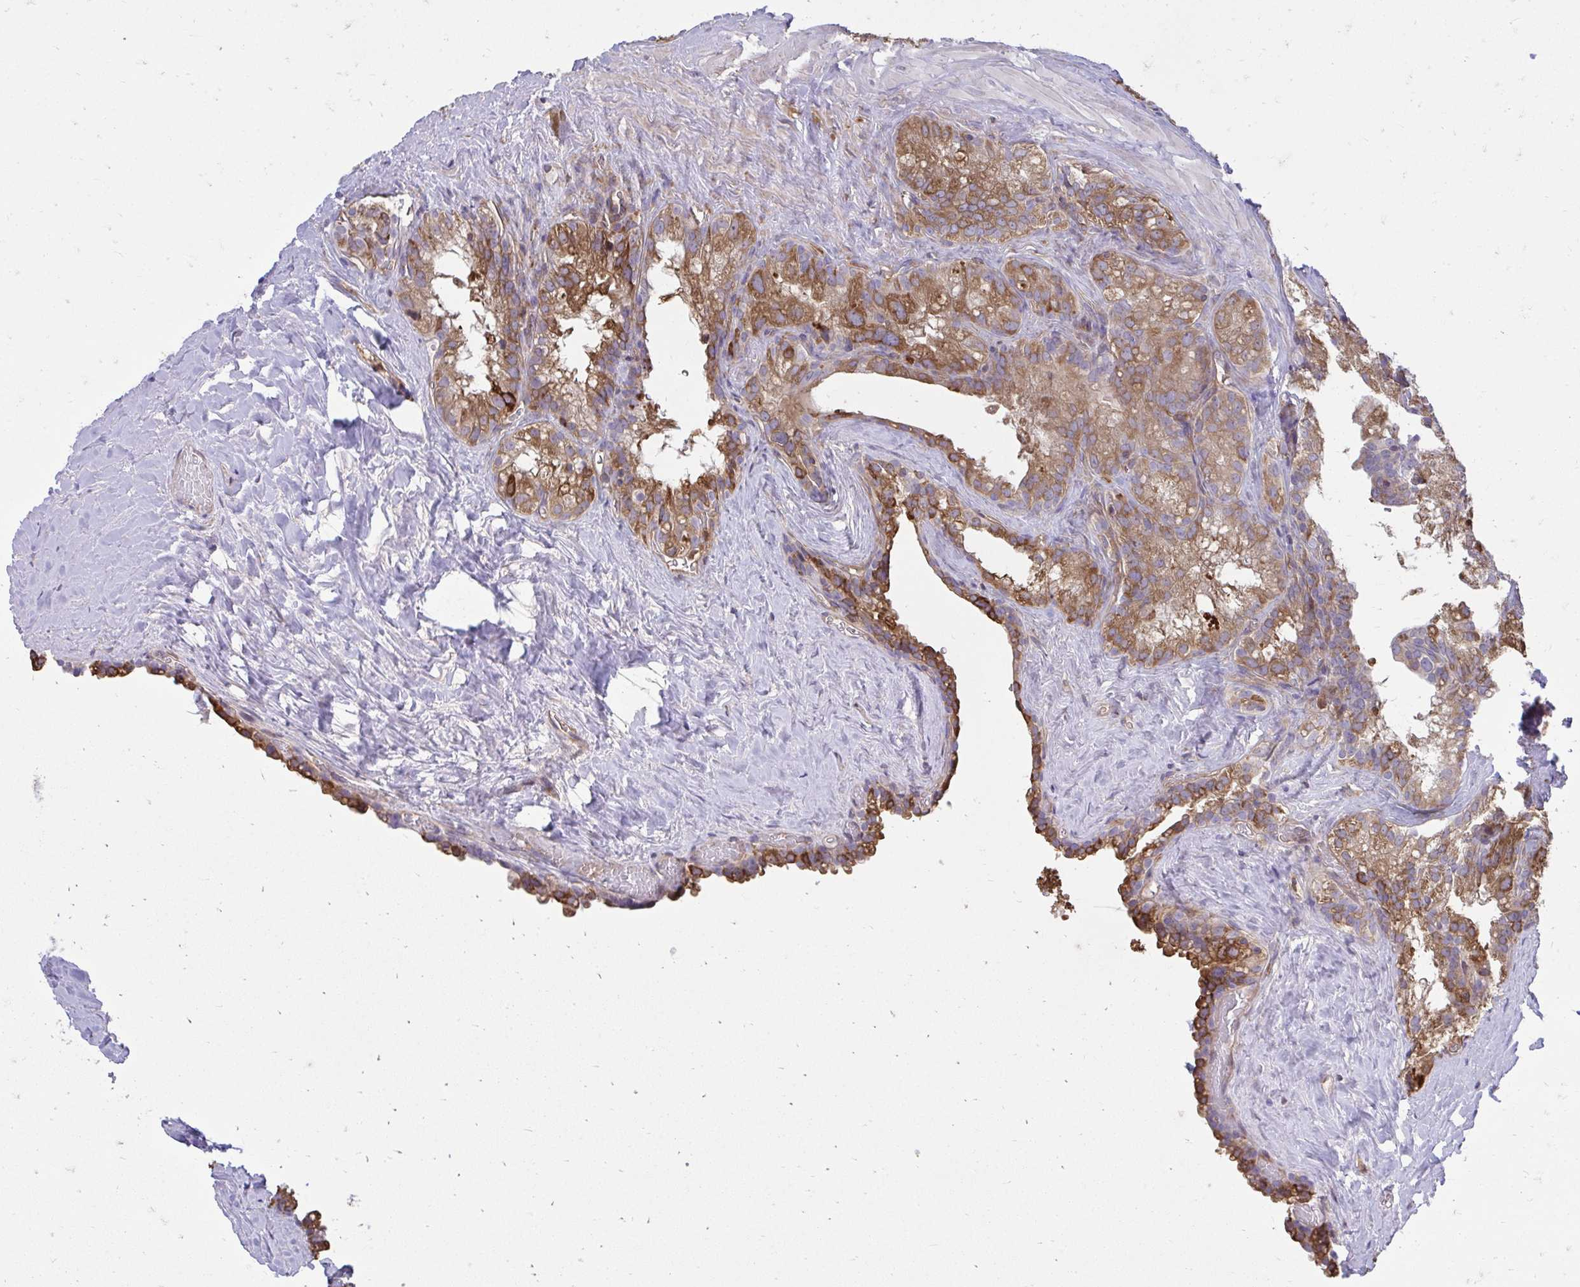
{"staining": {"intensity": "moderate", "quantity": ">75%", "location": "cytoplasmic/membranous"}, "tissue": "seminal vesicle", "cell_type": "Glandular cells", "image_type": "normal", "snomed": [{"axis": "morphology", "description": "Normal tissue, NOS"}, {"axis": "topography", "description": "Seminal veicle"}], "caption": "This image shows immunohistochemistry (IHC) staining of benign seminal vesicle, with medium moderate cytoplasmic/membranous expression in approximately >75% of glandular cells.", "gene": "ASAP1", "patient": {"sex": "male", "age": 47}}